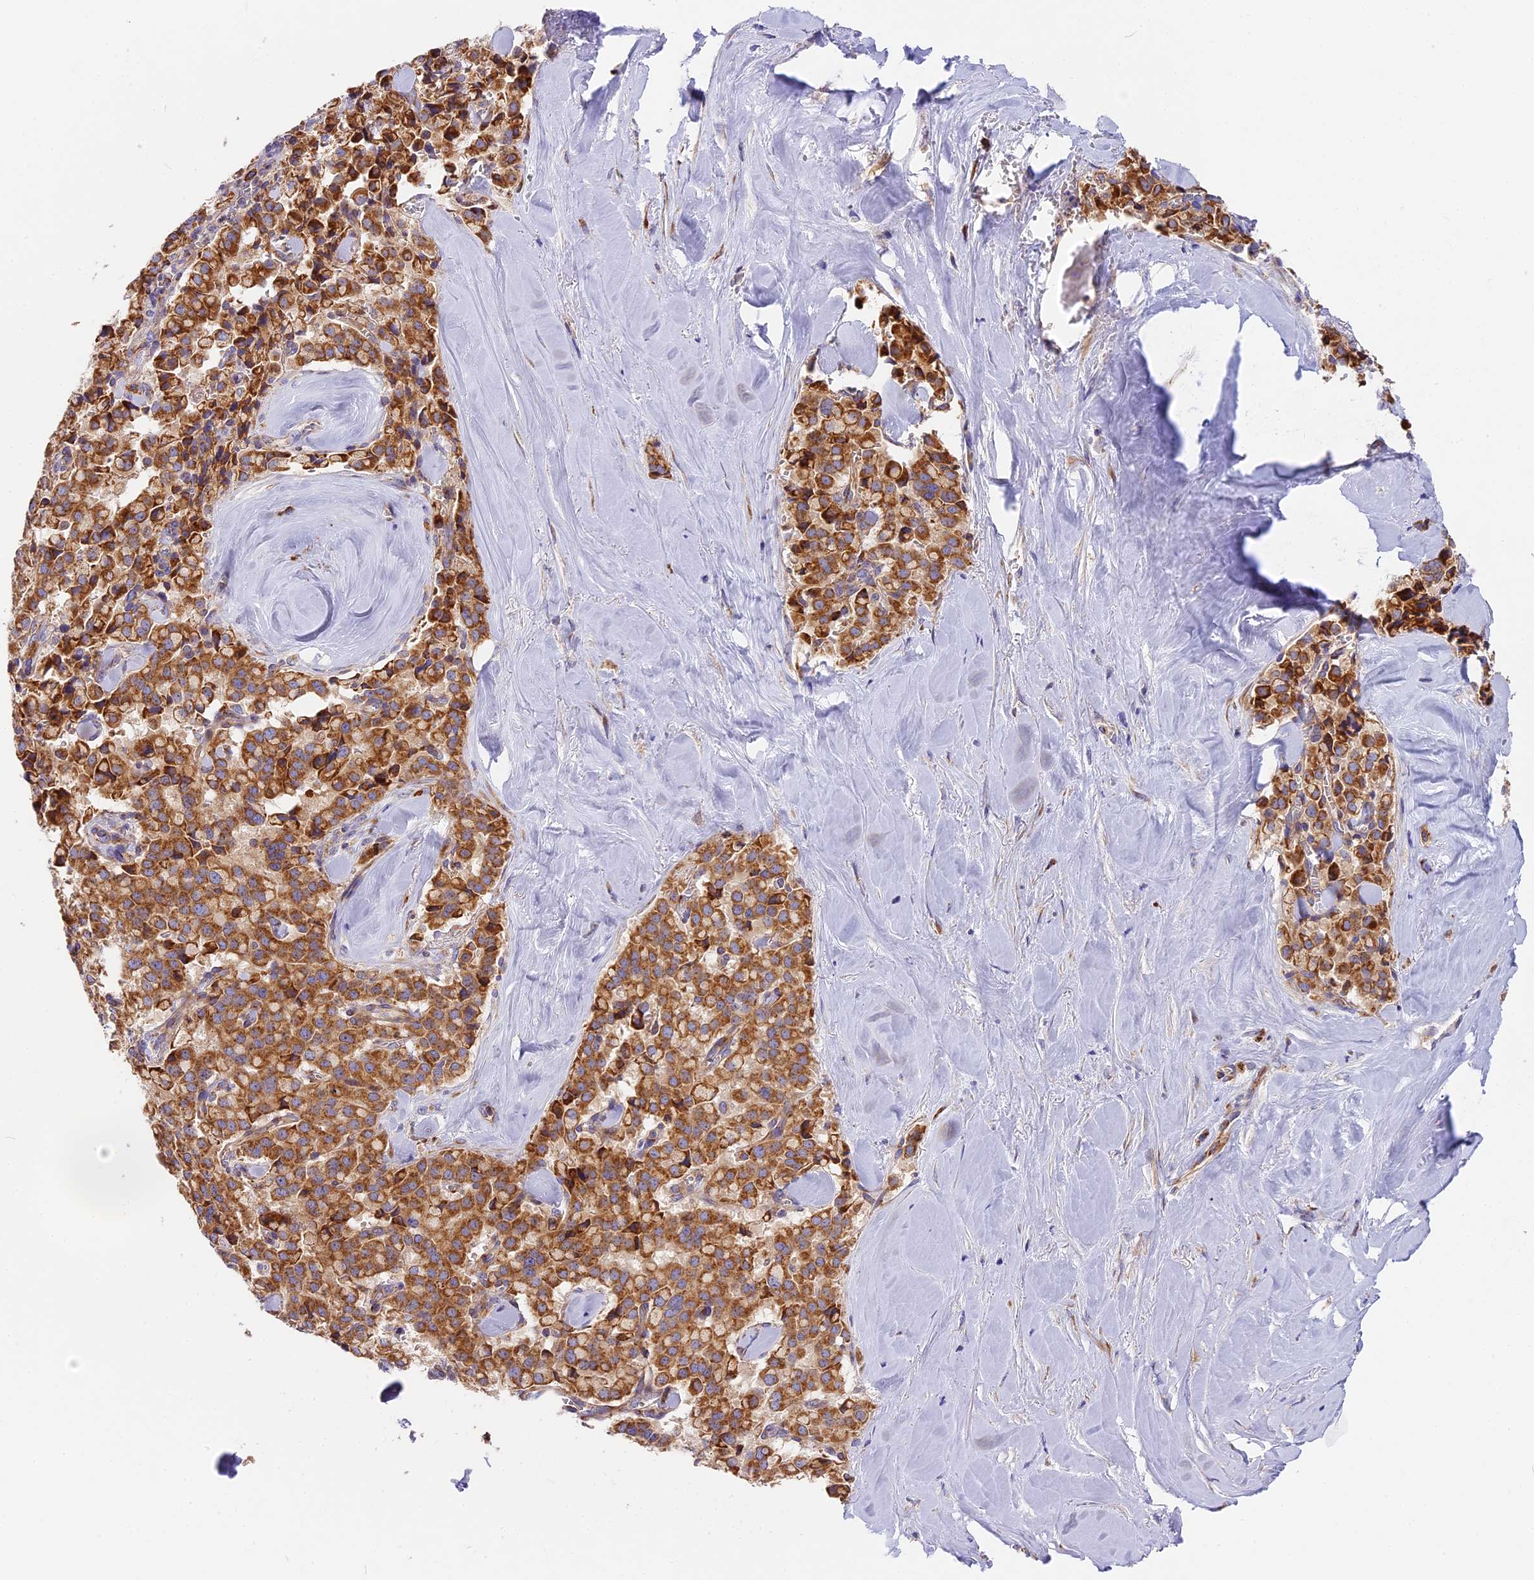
{"staining": {"intensity": "moderate", "quantity": ">75%", "location": "cytoplasmic/membranous"}, "tissue": "pancreatic cancer", "cell_type": "Tumor cells", "image_type": "cancer", "snomed": [{"axis": "morphology", "description": "Adenocarcinoma, NOS"}, {"axis": "topography", "description": "Pancreas"}], "caption": "This histopathology image reveals IHC staining of pancreatic adenocarcinoma, with medium moderate cytoplasmic/membranous expression in about >75% of tumor cells.", "gene": "MRAS", "patient": {"sex": "male", "age": 65}}